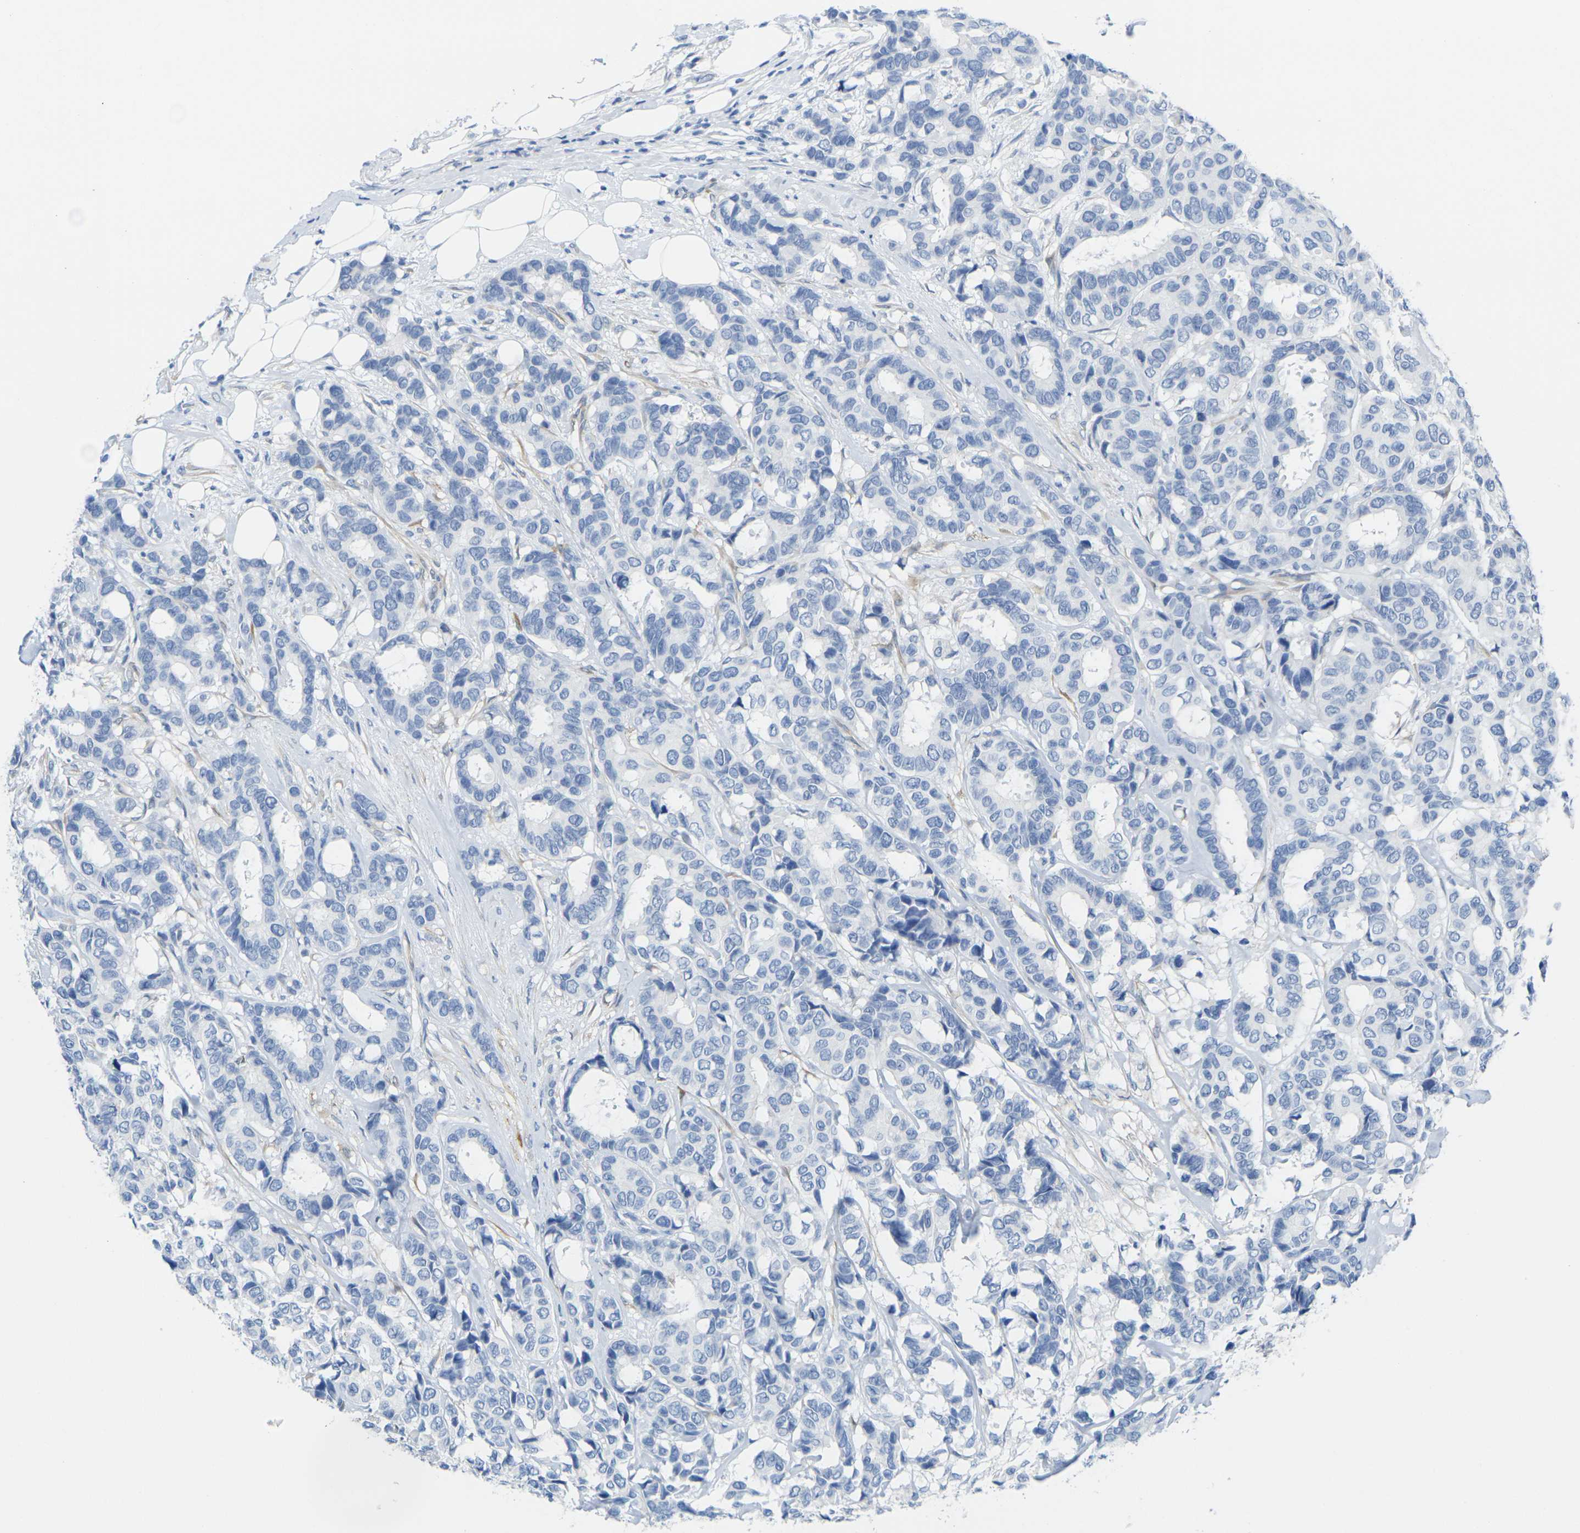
{"staining": {"intensity": "negative", "quantity": "none", "location": "none"}, "tissue": "breast cancer", "cell_type": "Tumor cells", "image_type": "cancer", "snomed": [{"axis": "morphology", "description": "Duct carcinoma"}, {"axis": "topography", "description": "Breast"}], "caption": "Immunohistochemistry of breast cancer displays no staining in tumor cells. (DAB (3,3'-diaminobenzidine) immunohistochemistry (IHC) with hematoxylin counter stain).", "gene": "CNN1", "patient": {"sex": "female", "age": 87}}